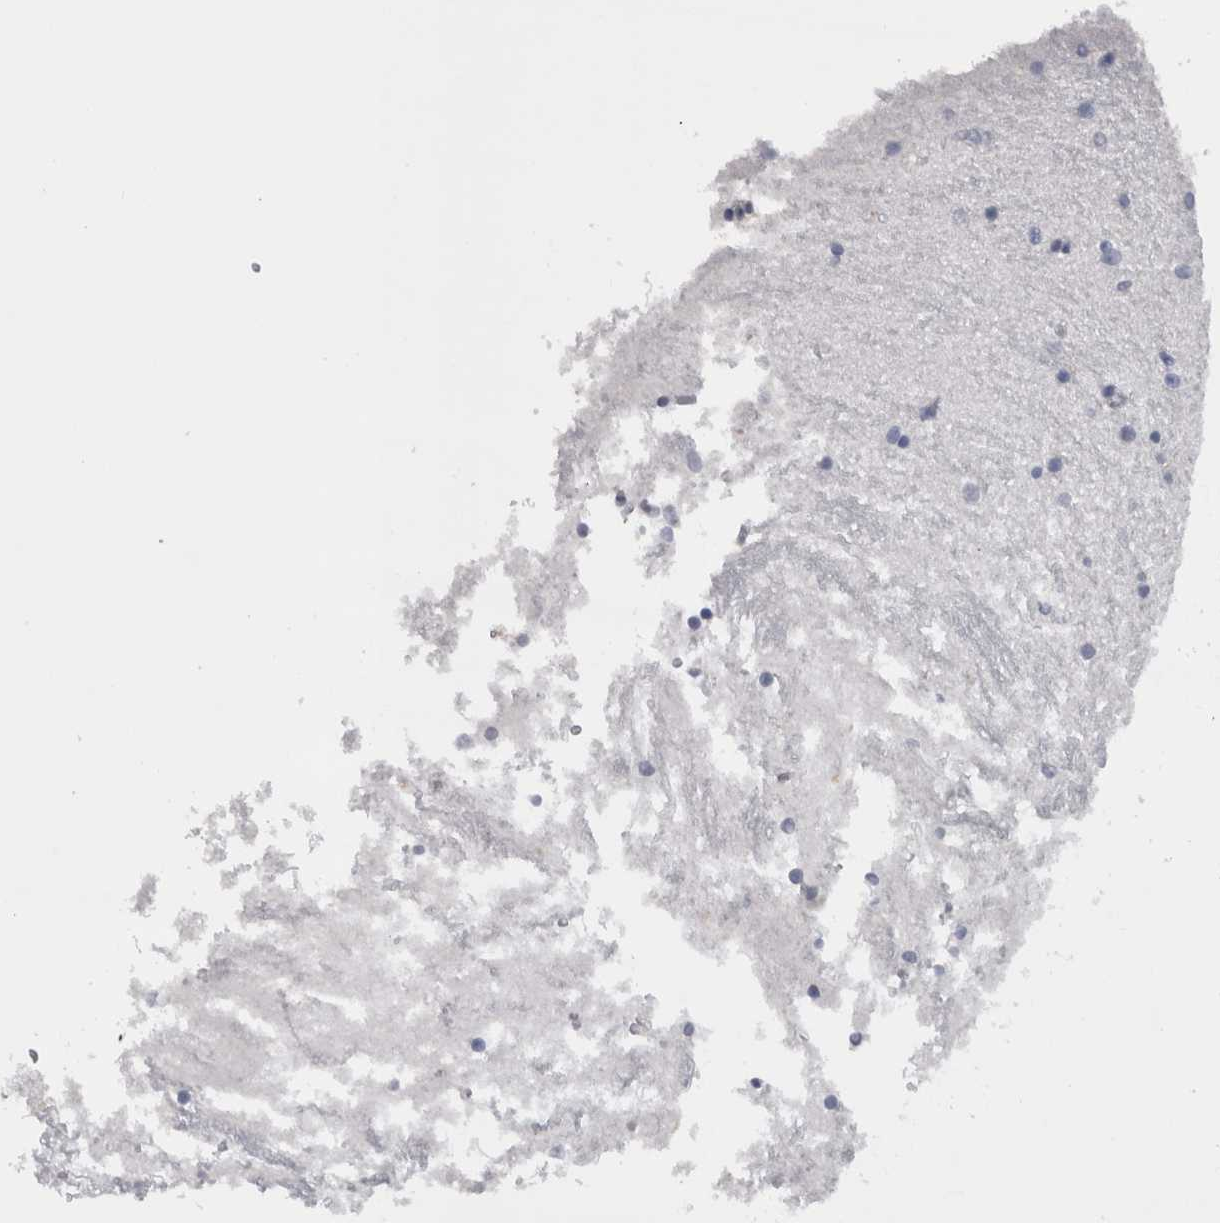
{"staining": {"intensity": "negative", "quantity": "none", "location": "none"}, "tissue": "hippocampus", "cell_type": "Glial cells", "image_type": "normal", "snomed": [{"axis": "morphology", "description": "Normal tissue, NOS"}, {"axis": "topography", "description": "Hippocampus"}], "caption": "DAB (3,3'-diaminobenzidine) immunohistochemical staining of normal hippocampus displays no significant staining in glial cells.", "gene": "DHRS4", "patient": {"sex": "male", "age": 45}}